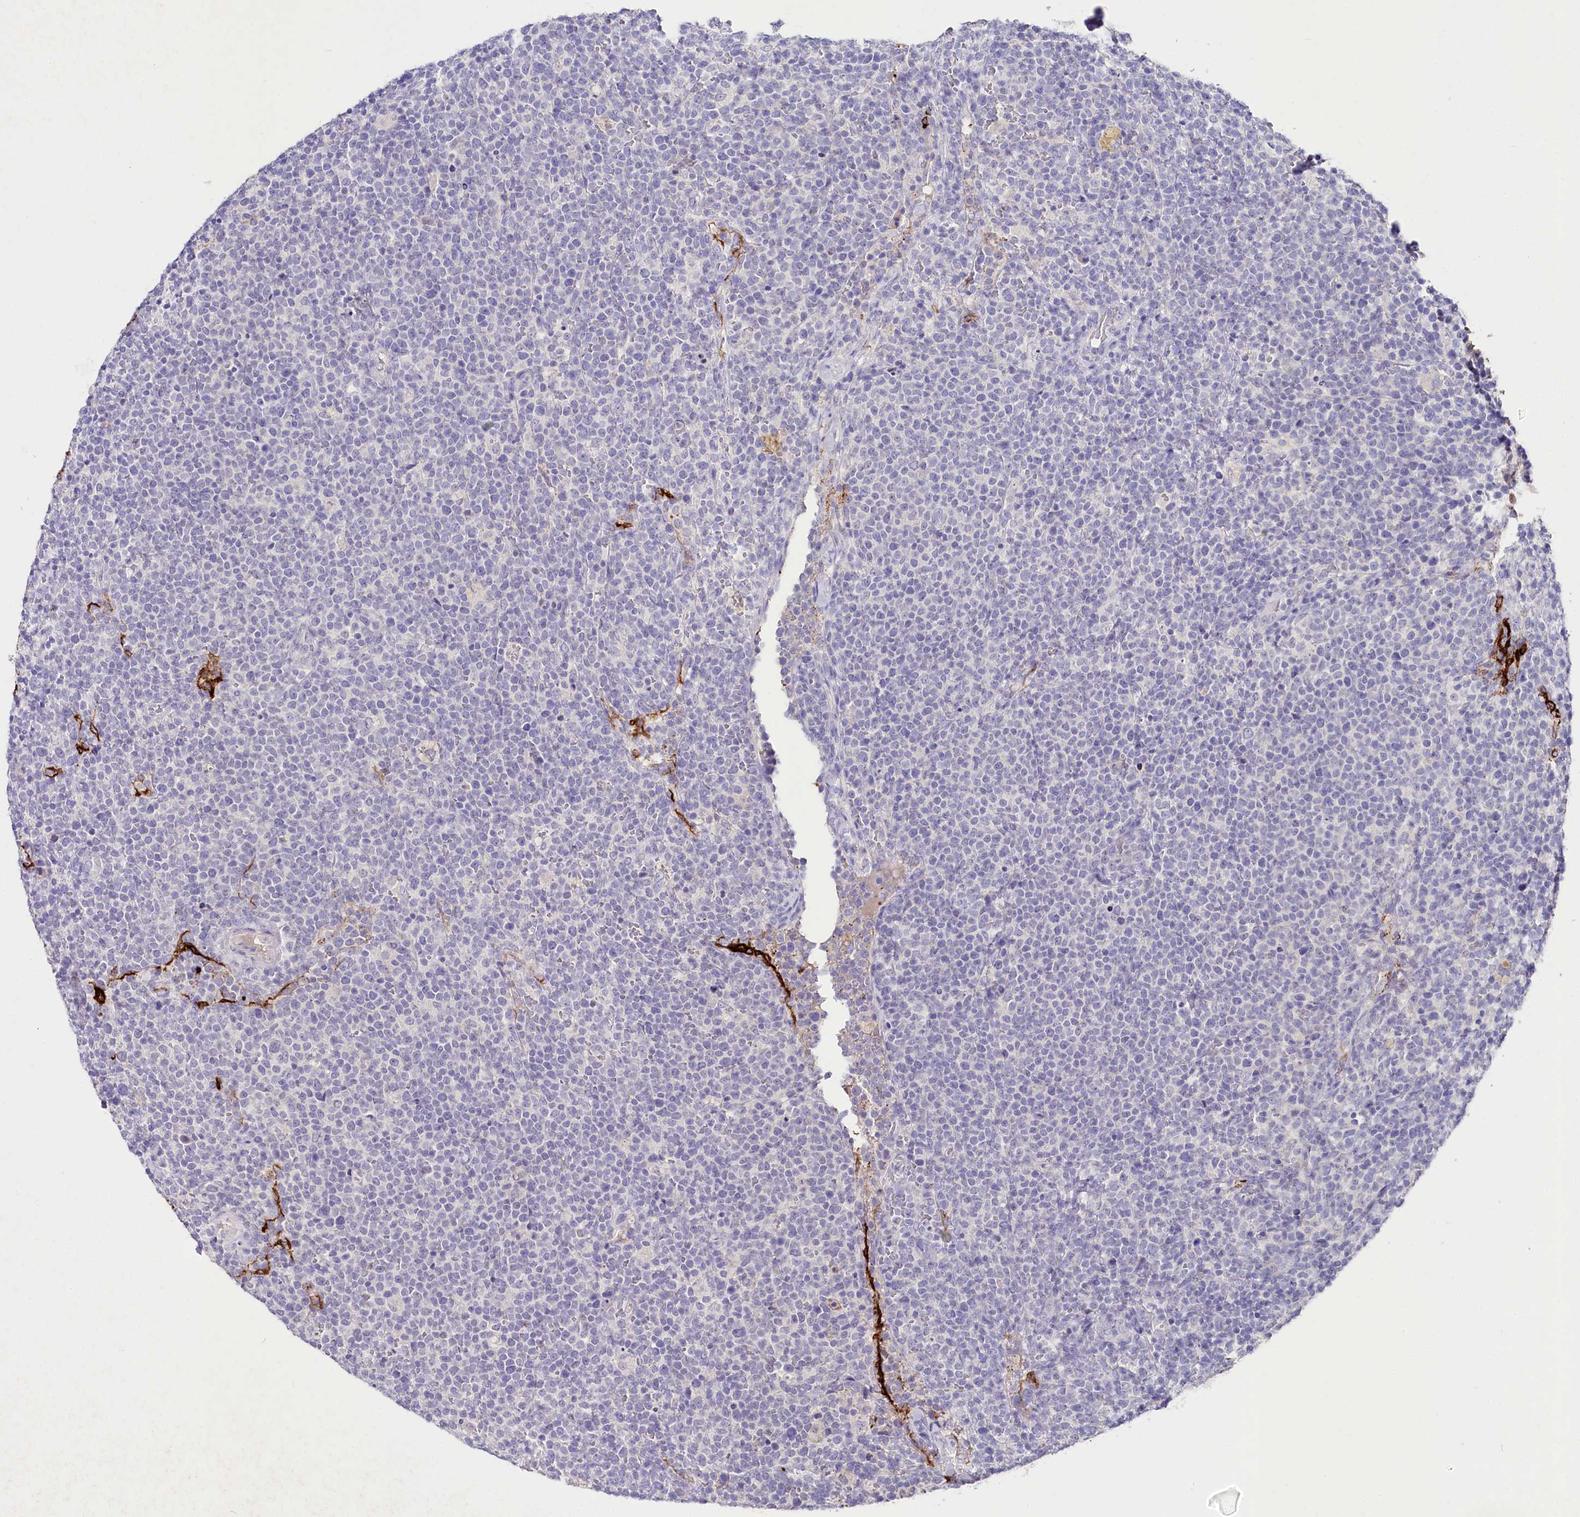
{"staining": {"intensity": "negative", "quantity": "none", "location": "none"}, "tissue": "lymphoma", "cell_type": "Tumor cells", "image_type": "cancer", "snomed": [{"axis": "morphology", "description": "Malignant lymphoma, non-Hodgkin's type, High grade"}, {"axis": "topography", "description": "Lymph node"}], "caption": "An immunohistochemistry (IHC) histopathology image of malignant lymphoma, non-Hodgkin's type (high-grade) is shown. There is no staining in tumor cells of malignant lymphoma, non-Hodgkin's type (high-grade). (DAB (3,3'-diaminobenzidine) immunohistochemistry (IHC), high magnification).", "gene": "CLEC4M", "patient": {"sex": "male", "age": 61}}